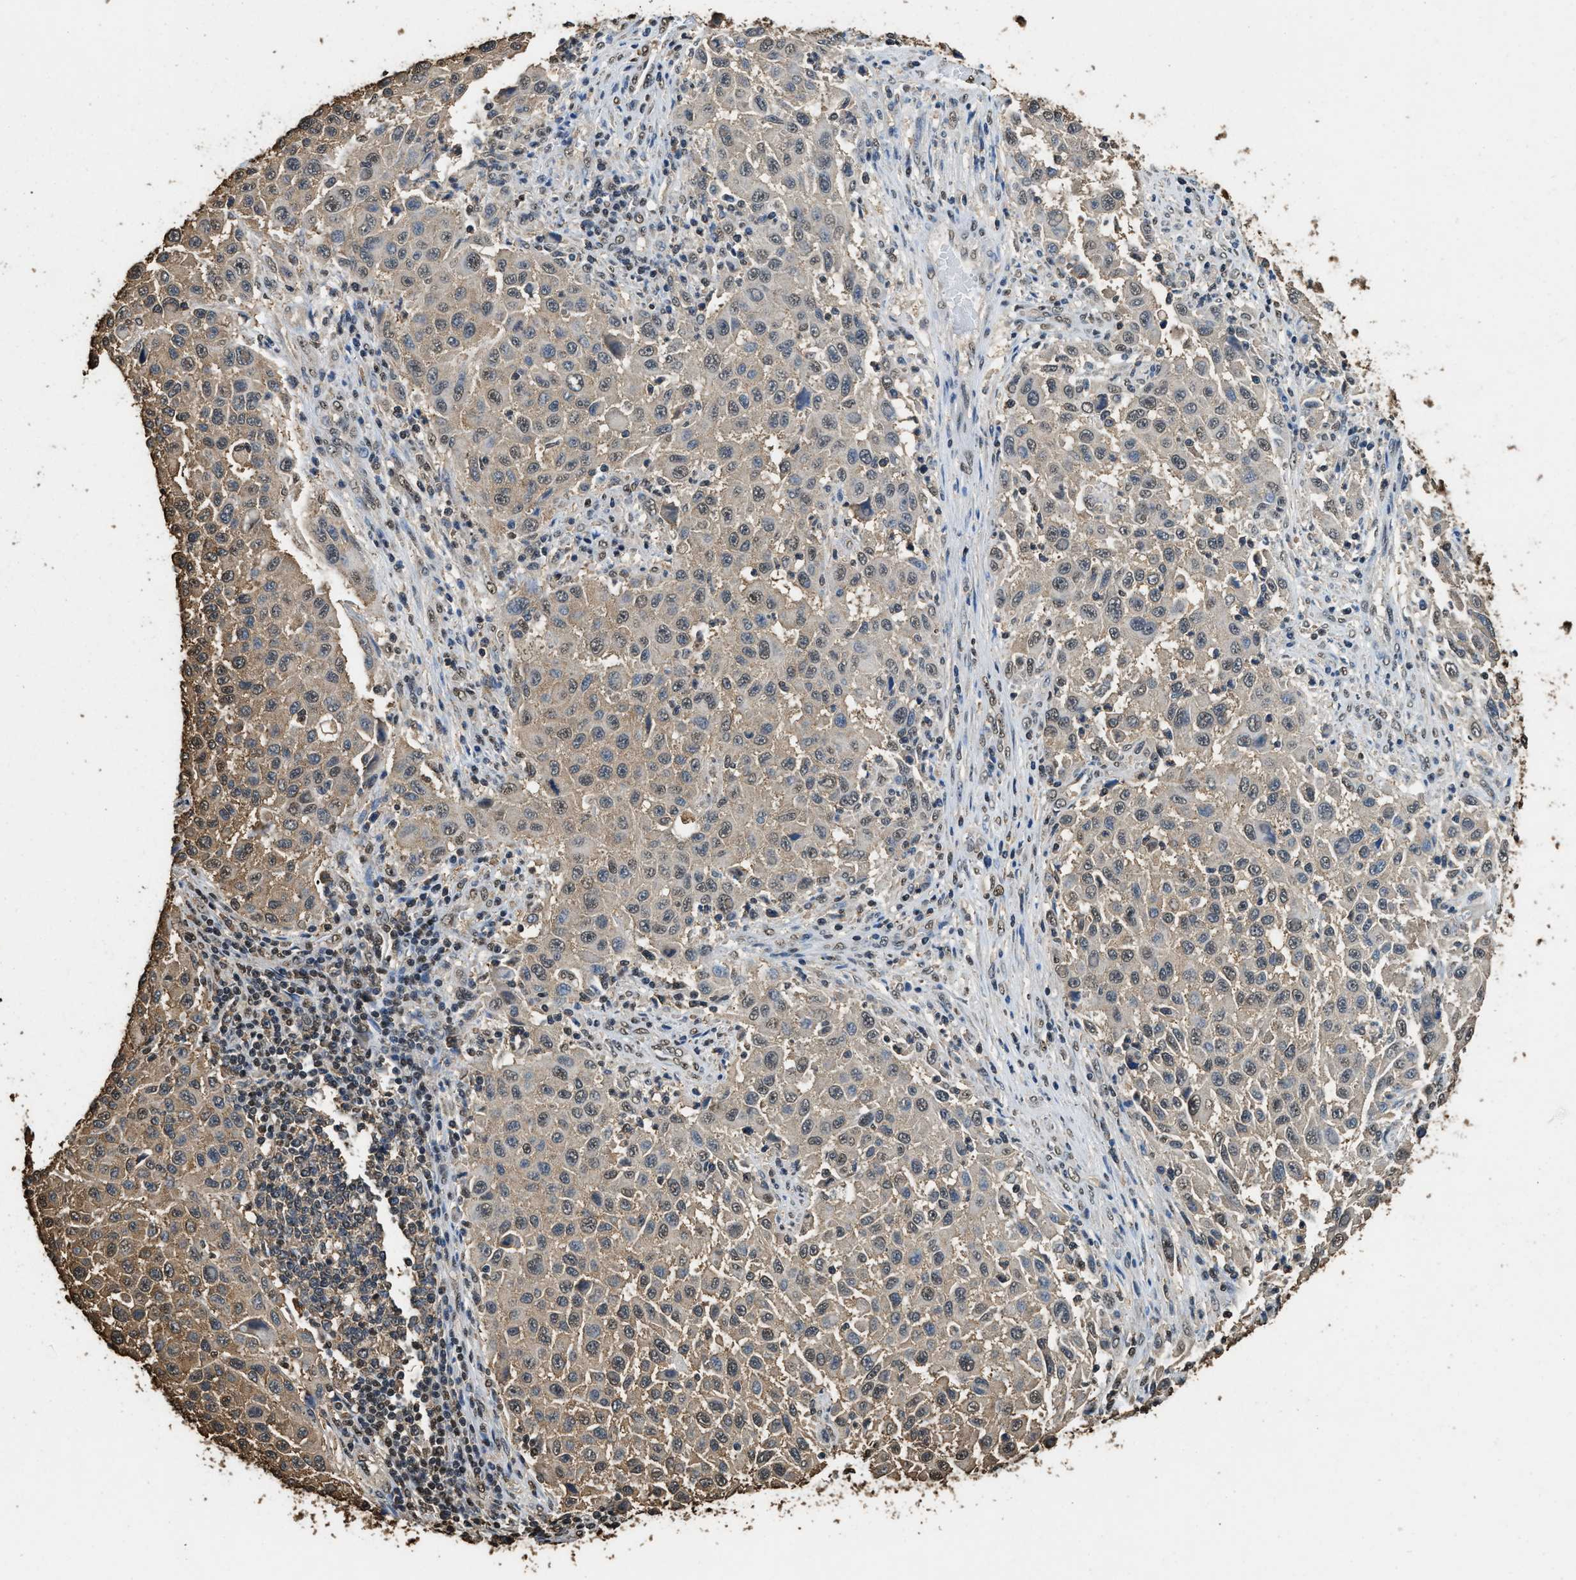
{"staining": {"intensity": "weak", "quantity": ">75%", "location": "cytoplasmic/membranous"}, "tissue": "melanoma", "cell_type": "Tumor cells", "image_type": "cancer", "snomed": [{"axis": "morphology", "description": "Malignant melanoma, Metastatic site"}, {"axis": "topography", "description": "Lymph node"}], "caption": "This is a histology image of IHC staining of melanoma, which shows weak expression in the cytoplasmic/membranous of tumor cells.", "gene": "GAPDH", "patient": {"sex": "male", "age": 61}}